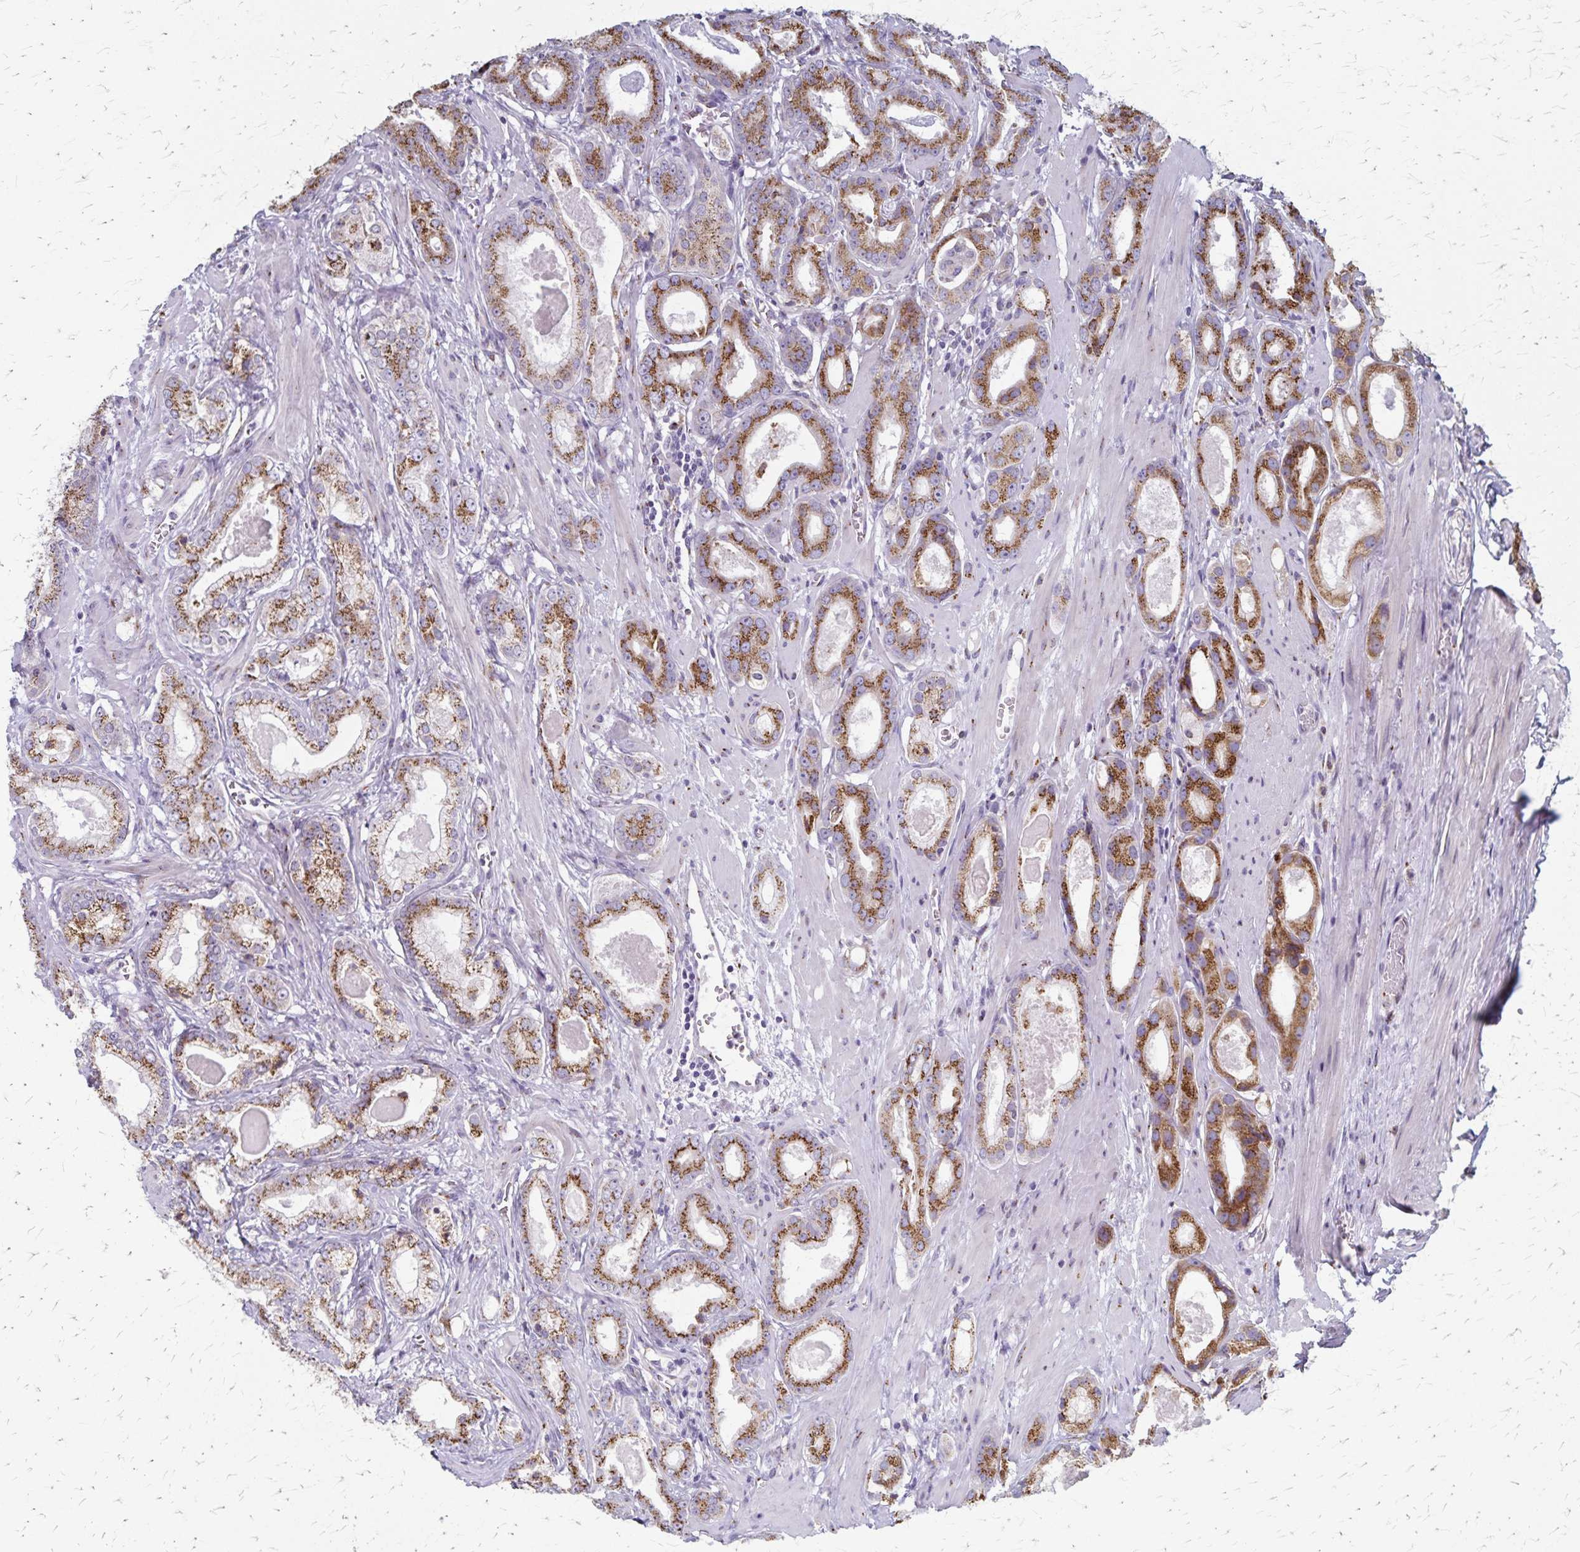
{"staining": {"intensity": "strong", "quantity": ">75%", "location": "cytoplasmic/membranous"}, "tissue": "prostate cancer", "cell_type": "Tumor cells", "image_type": "cancer", "snomed": [{"axis": "morphology", "description": "Adenocarcinoma, NOS"}, {"axis": "morphology", "description": "Adenocarcinoma, Low grade"}, {"axis": "topography", "description": "Prostate"}], "caption": "Immunohistochemical staining of human prostate cancer (low-grade adenocarcinoma) shows high levels of strong cytoplasmic/membranous positivity in about >75% of tumor cells.", "gene": "MCFD2", "patient": {"sex": "male", "age": 64}}